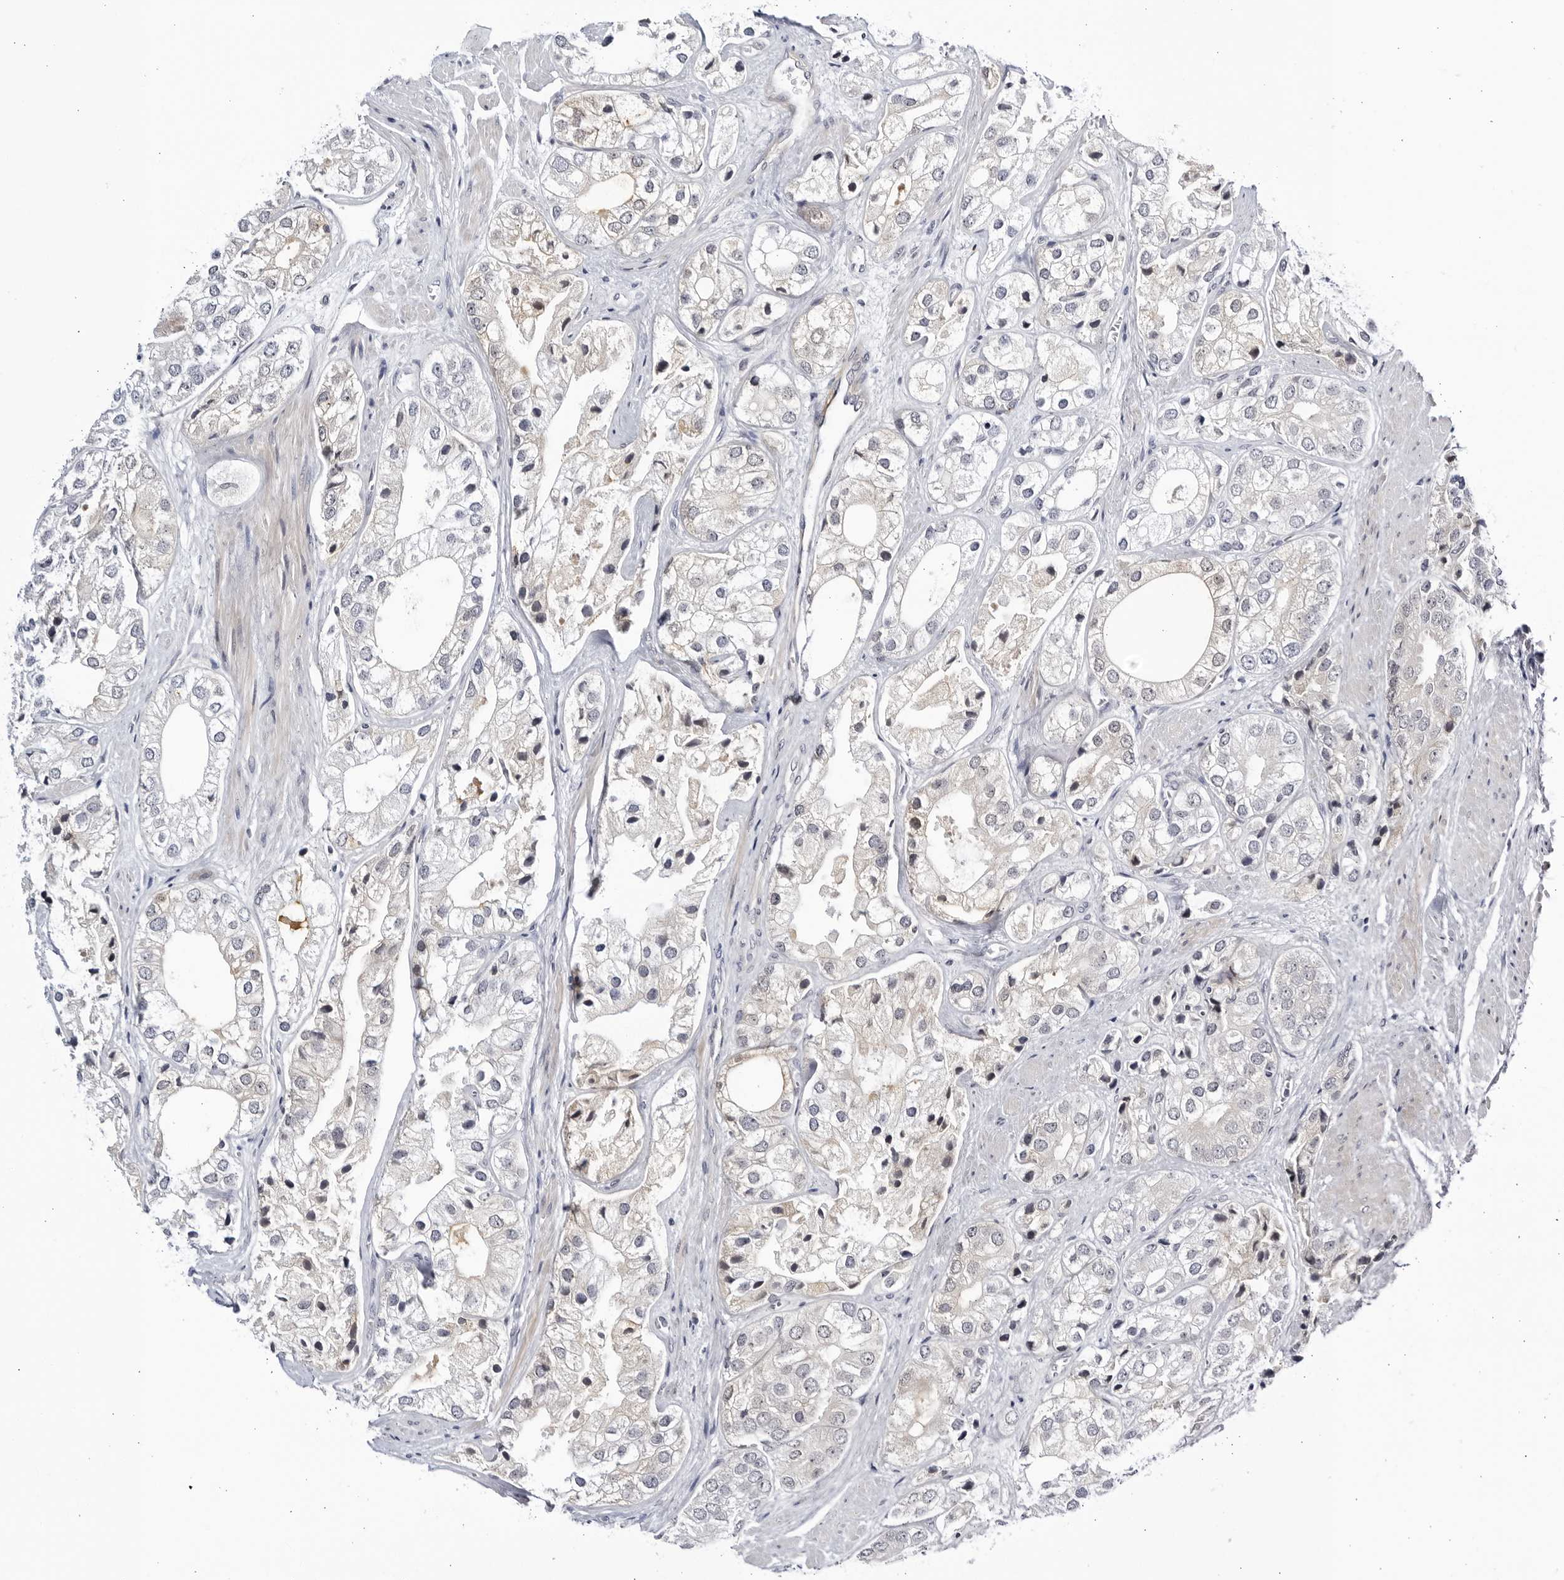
{"staining": {"intensity": "moderate", "quantity": "<25%", "location": "cytoplasmic/membranous"}, "tissue": "prostate cancer", "cell_type": "Tumor cells", "image_type": "cancer", "snomed": [{"axis": "morphology", "description": "Adenocarcinoma, High grade"}, {"axis": "topography", "description": "Prostate"}], "caption": "Immunohistochemical staining of prostate cancer demonstrates low levels of moderate cytoplasmic/membranous staining in approximately <25% of tumor cells.", "gene": "CNBD1", "patient": {"sex": "male", "age": 50}}